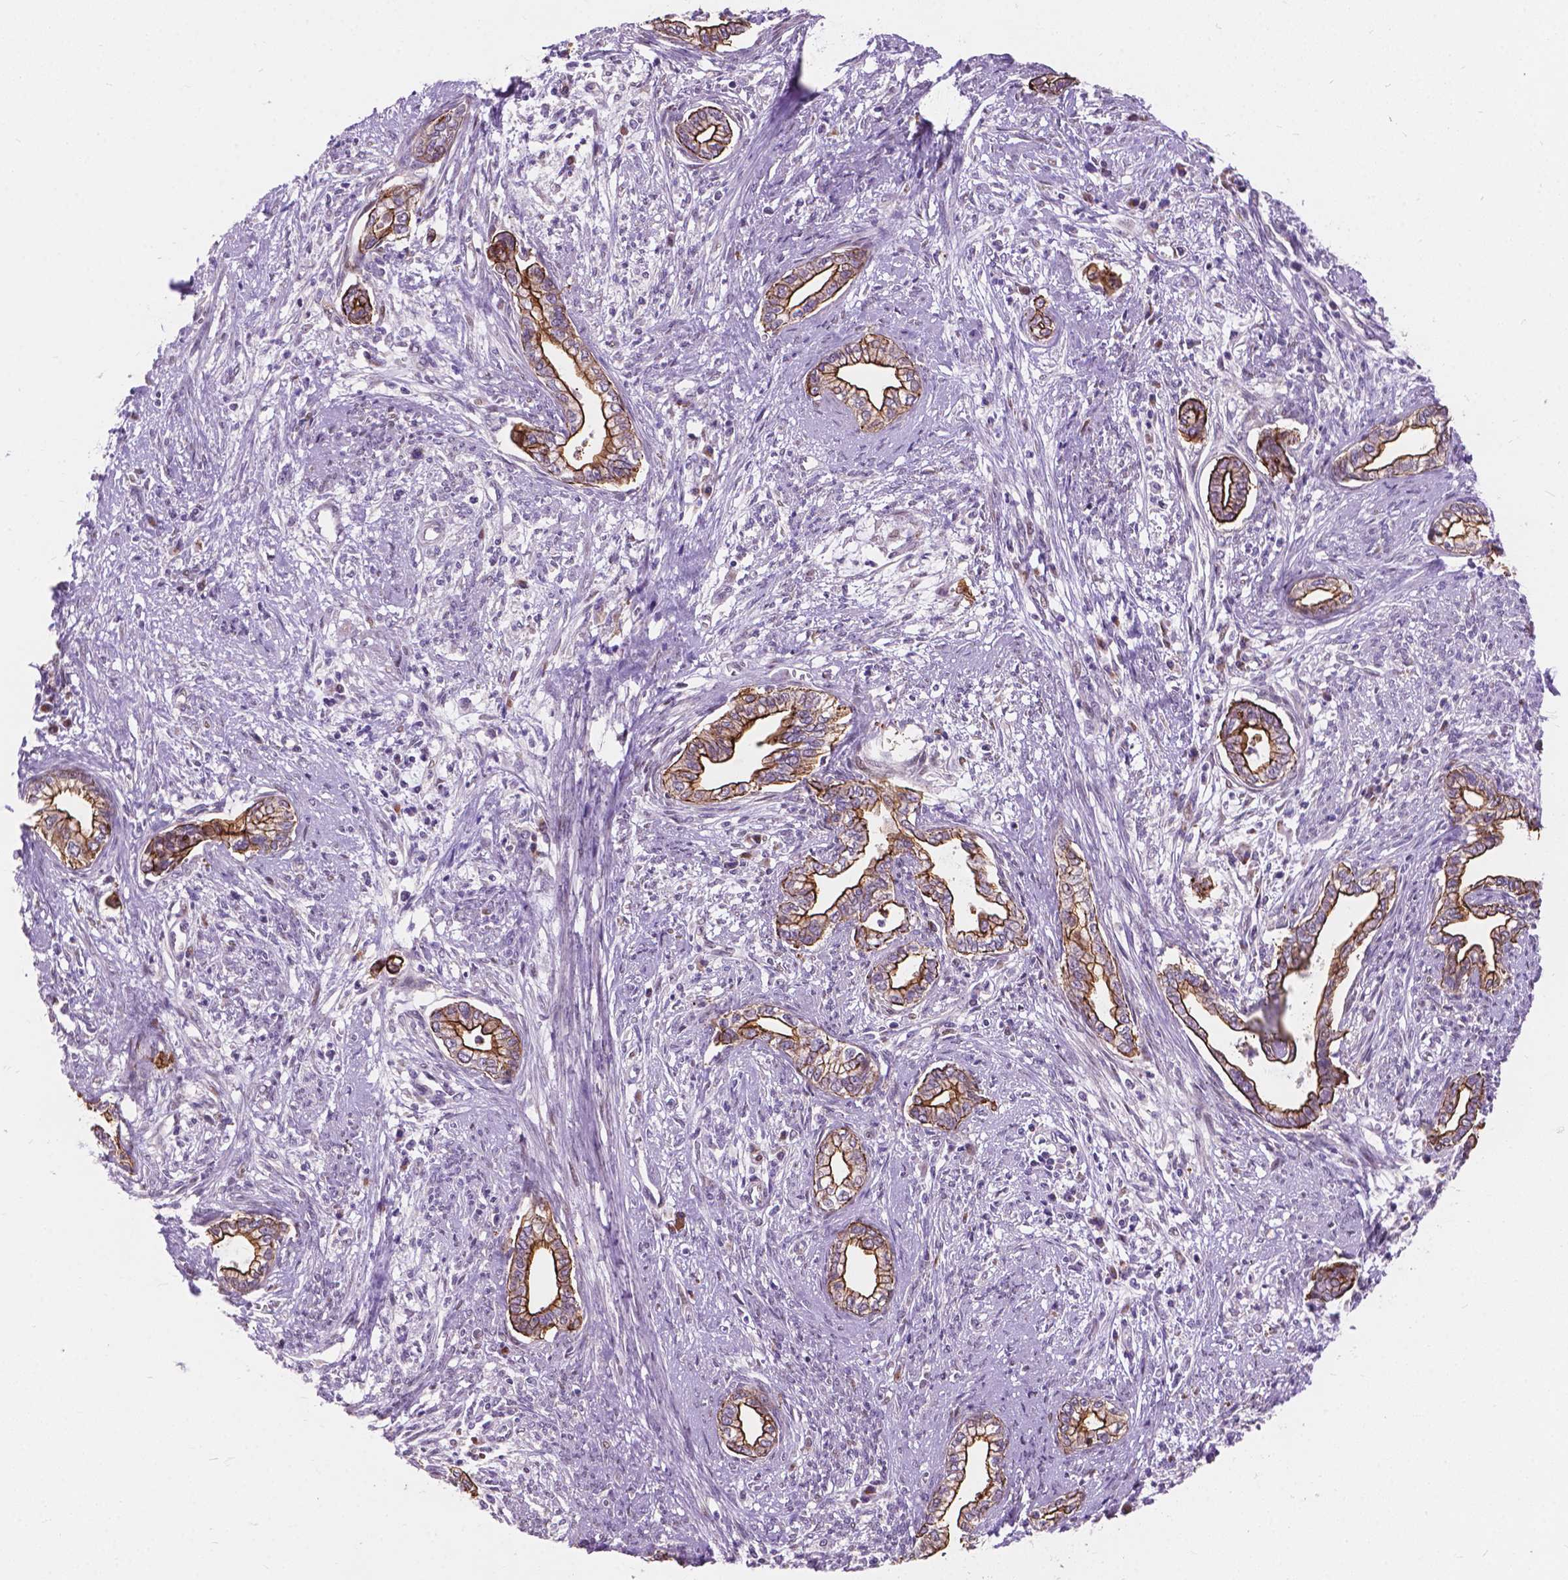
{"staining": {"intensity": "moderate", "quantity": ">75%", "location": "cytoplasmic/membranous"}, "tissue": "cervical cancer", "cell_type": "Tumor cells", "image_type": "cancer", "snomed": [{"axis": "morphology", "description": "Adenocarcinoma, NOS"}, {"axis": "topography", "description": "Cervix"}], "caption": "Cervical cancer (adenocarcinoma) stained with DAB (3,3'-diaminobenzidine) immunohistochemistry reveals medium levels of moderate cytoplasmic/membranous positivity in about >75% of tumor cells.", "gene": "MYH14", "patient": {"sex": "female", "age": 62}}